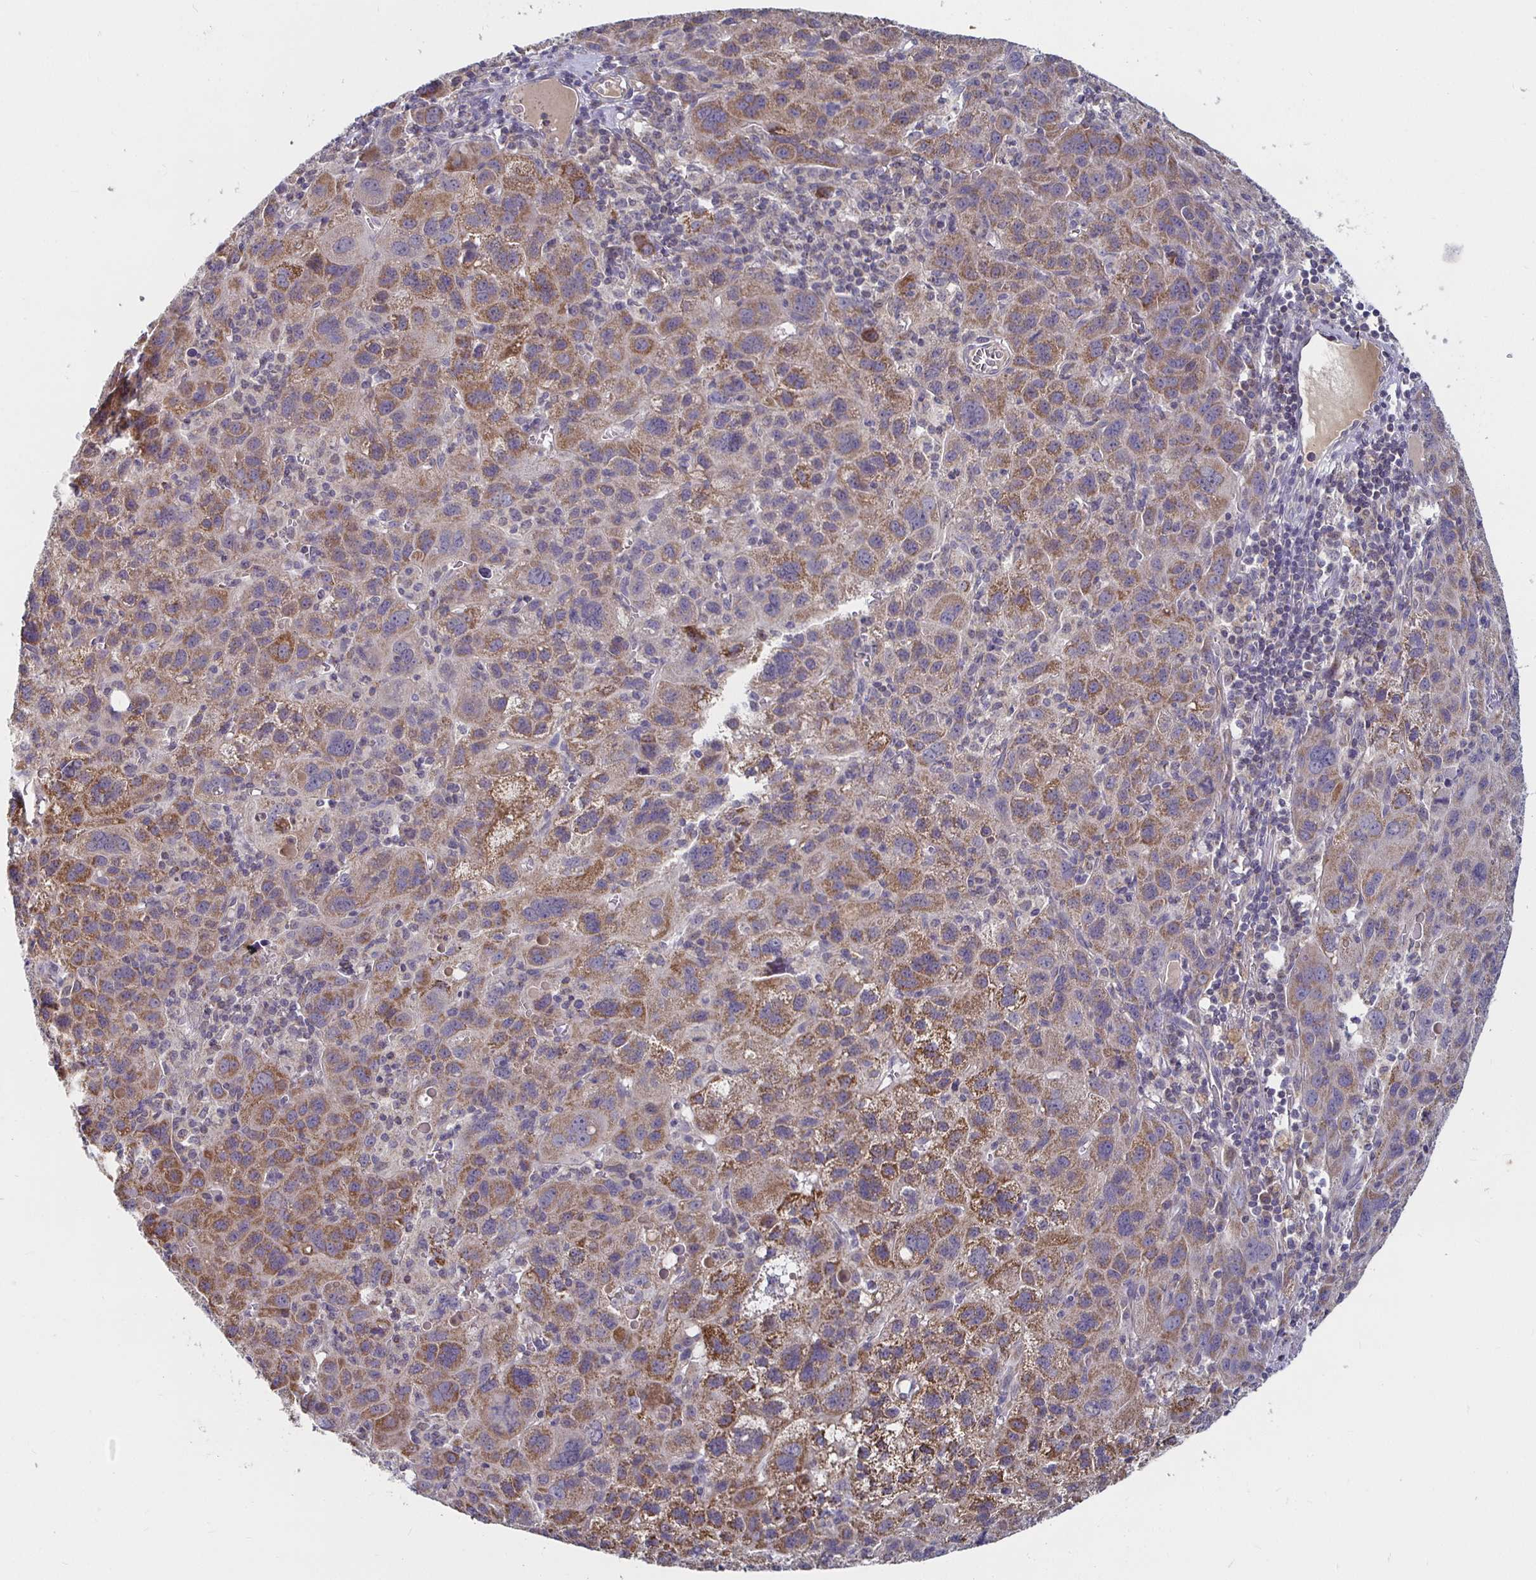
{"staining": {"intensity": "moderate", "quantity": ">75%", "location": "cytoplasmic/membranous"}, "tissue": "liver cancer", "cell_type": "Tumor cells", "image_type": "cancer", "snomed": [{"axis": "morphology", "description": "Carcinoma, Hepatocellular, NOS"}, {"axis": "topography", "description": "Liver"}], "caption": "Immunohistochemistry (IHC) (DAB (3,3'-diaminobenzidine)) staining of liver cancer (hepatocellular carcinoma) displays moderate cytoplasmic/membranous protein positivity in about >75% of tumor cells.", "gene": "RNF144B", "patient": {"sex": "female", "age": 77}}